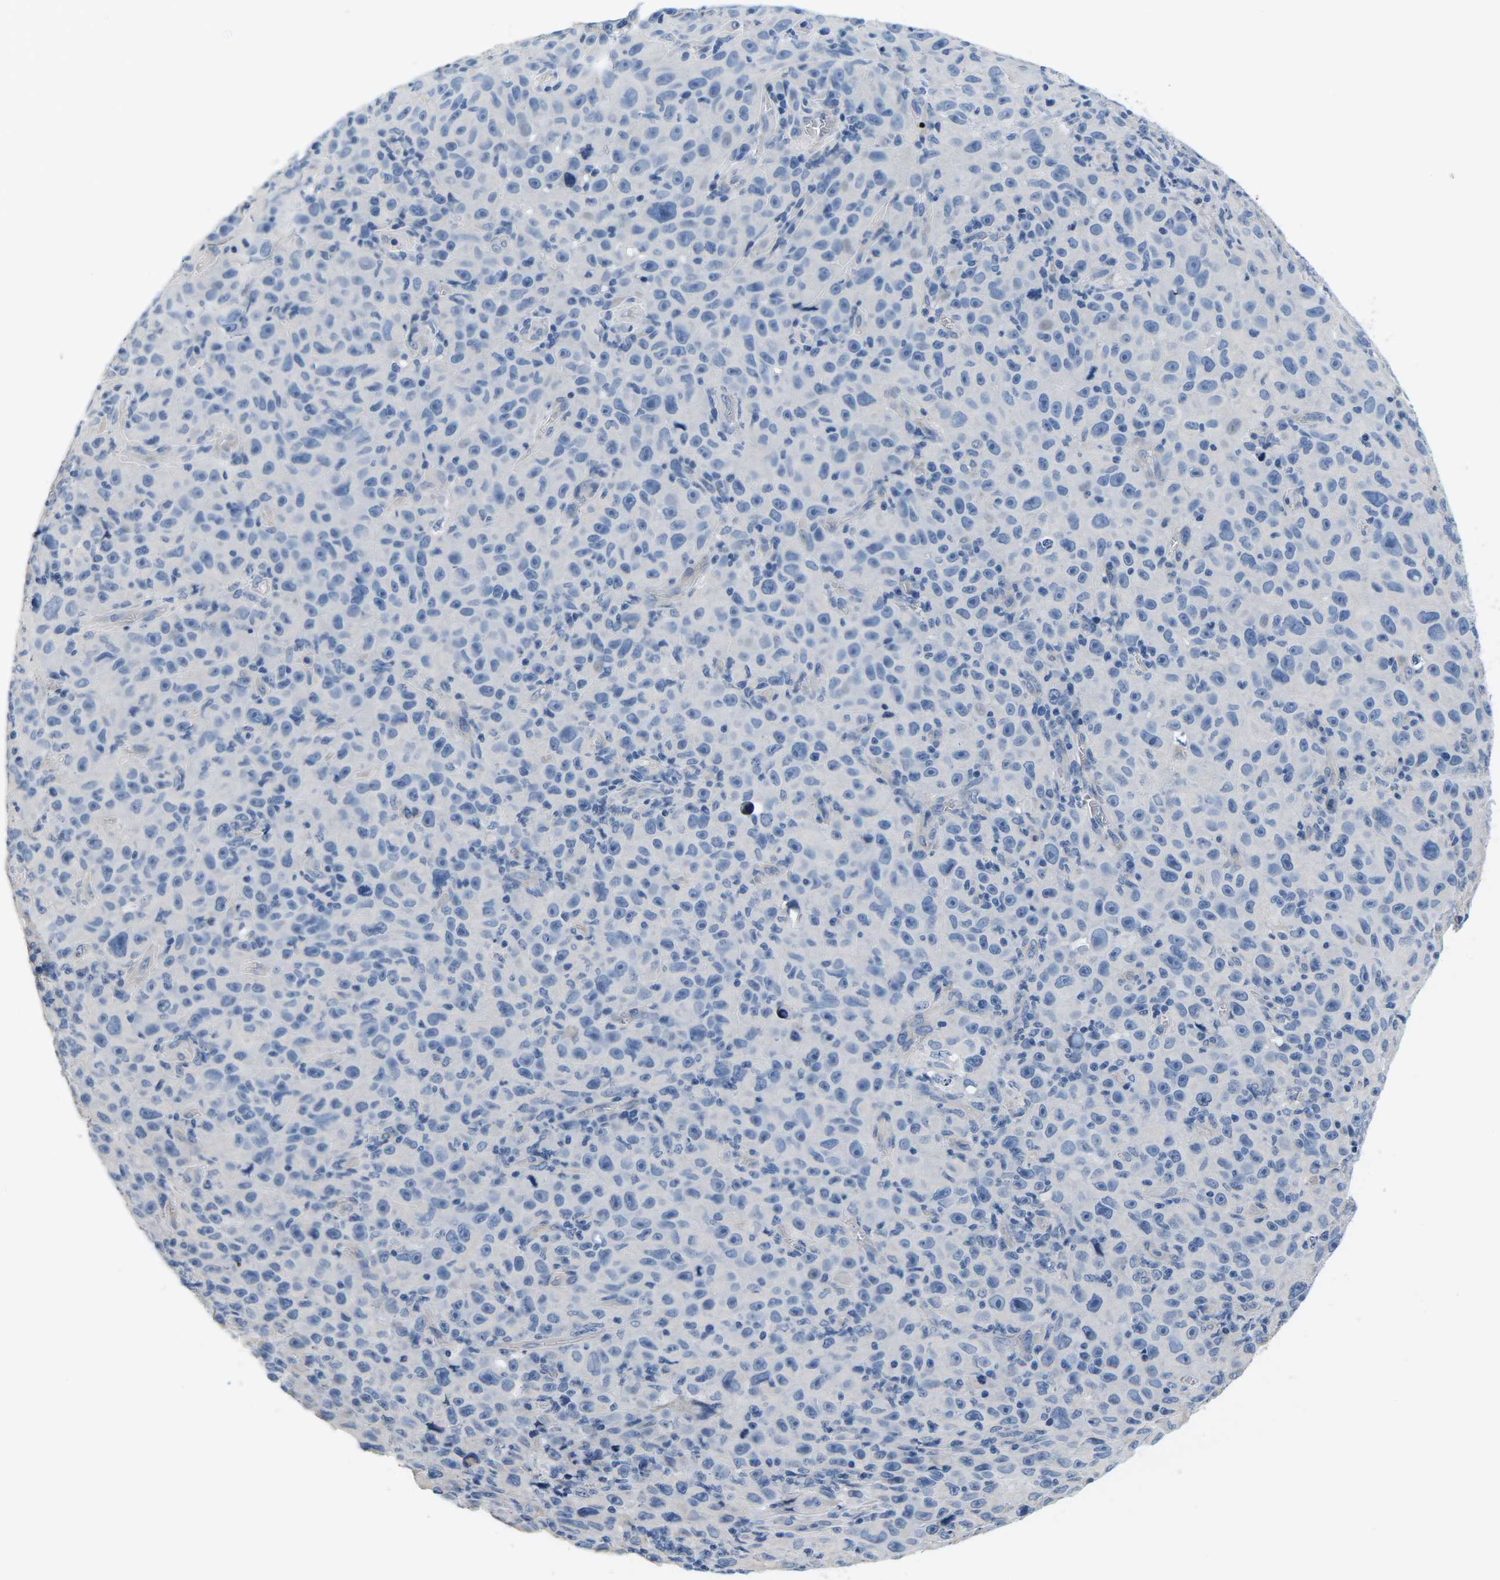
{"staining": {"intensity": "negative", "quantity": "none", "location": "none"}, "tissue": "melanoma", "cell_type": "Tumor cells", "image_type": "cancer", "snomed": [{"axis": "morphology", "description": "Malignant melanoma, NOS"}, {"axis": "topography", "description": "Skin"}], "caption": "The micrograph displays no staining of tumor cells in malignant melanoma.", "gene": "TSPAN2", "patient": {"sex": "female", "age": 82}}